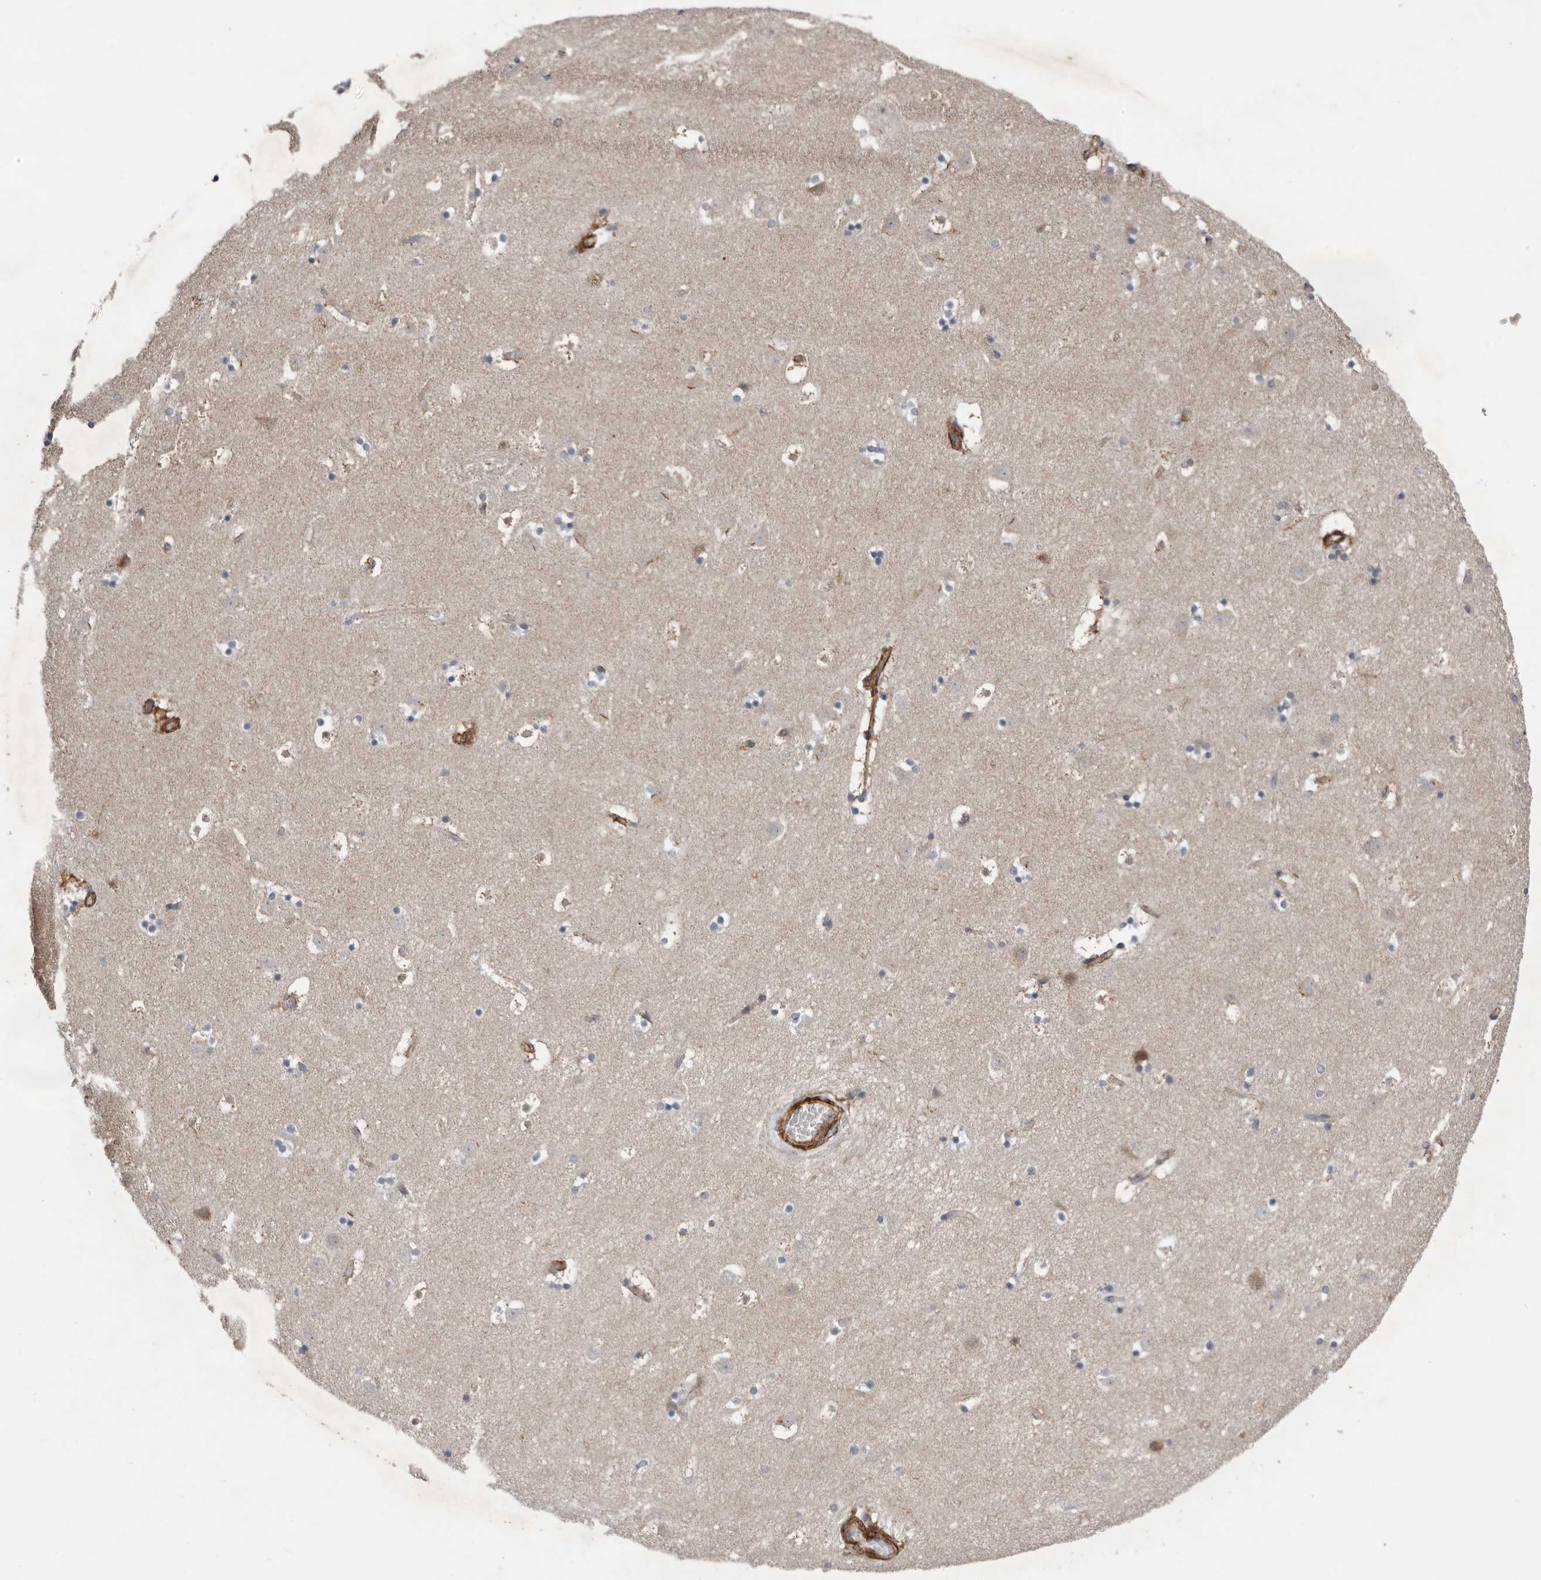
{"staining": {"intensity": "weak", "quantity": "<25%", "location": "cytoplasmic/membranous"}, "tissue": "caudate", "cell_type": "Glial cells", "image_type": "normal", "snomed": [{"axis": "morphology", "description": "Normal tissue, NOS"}, {"axis": "topography", "description": "Lateral ventricle wall"}], "caption": "Histopathology image shows no protein staining in glial cells of normal caudate. (DAB immunohistochemistry (IHC), high magnification).", "gene": "RANBP17", "patient": {"sex": "male", "age": 45}}